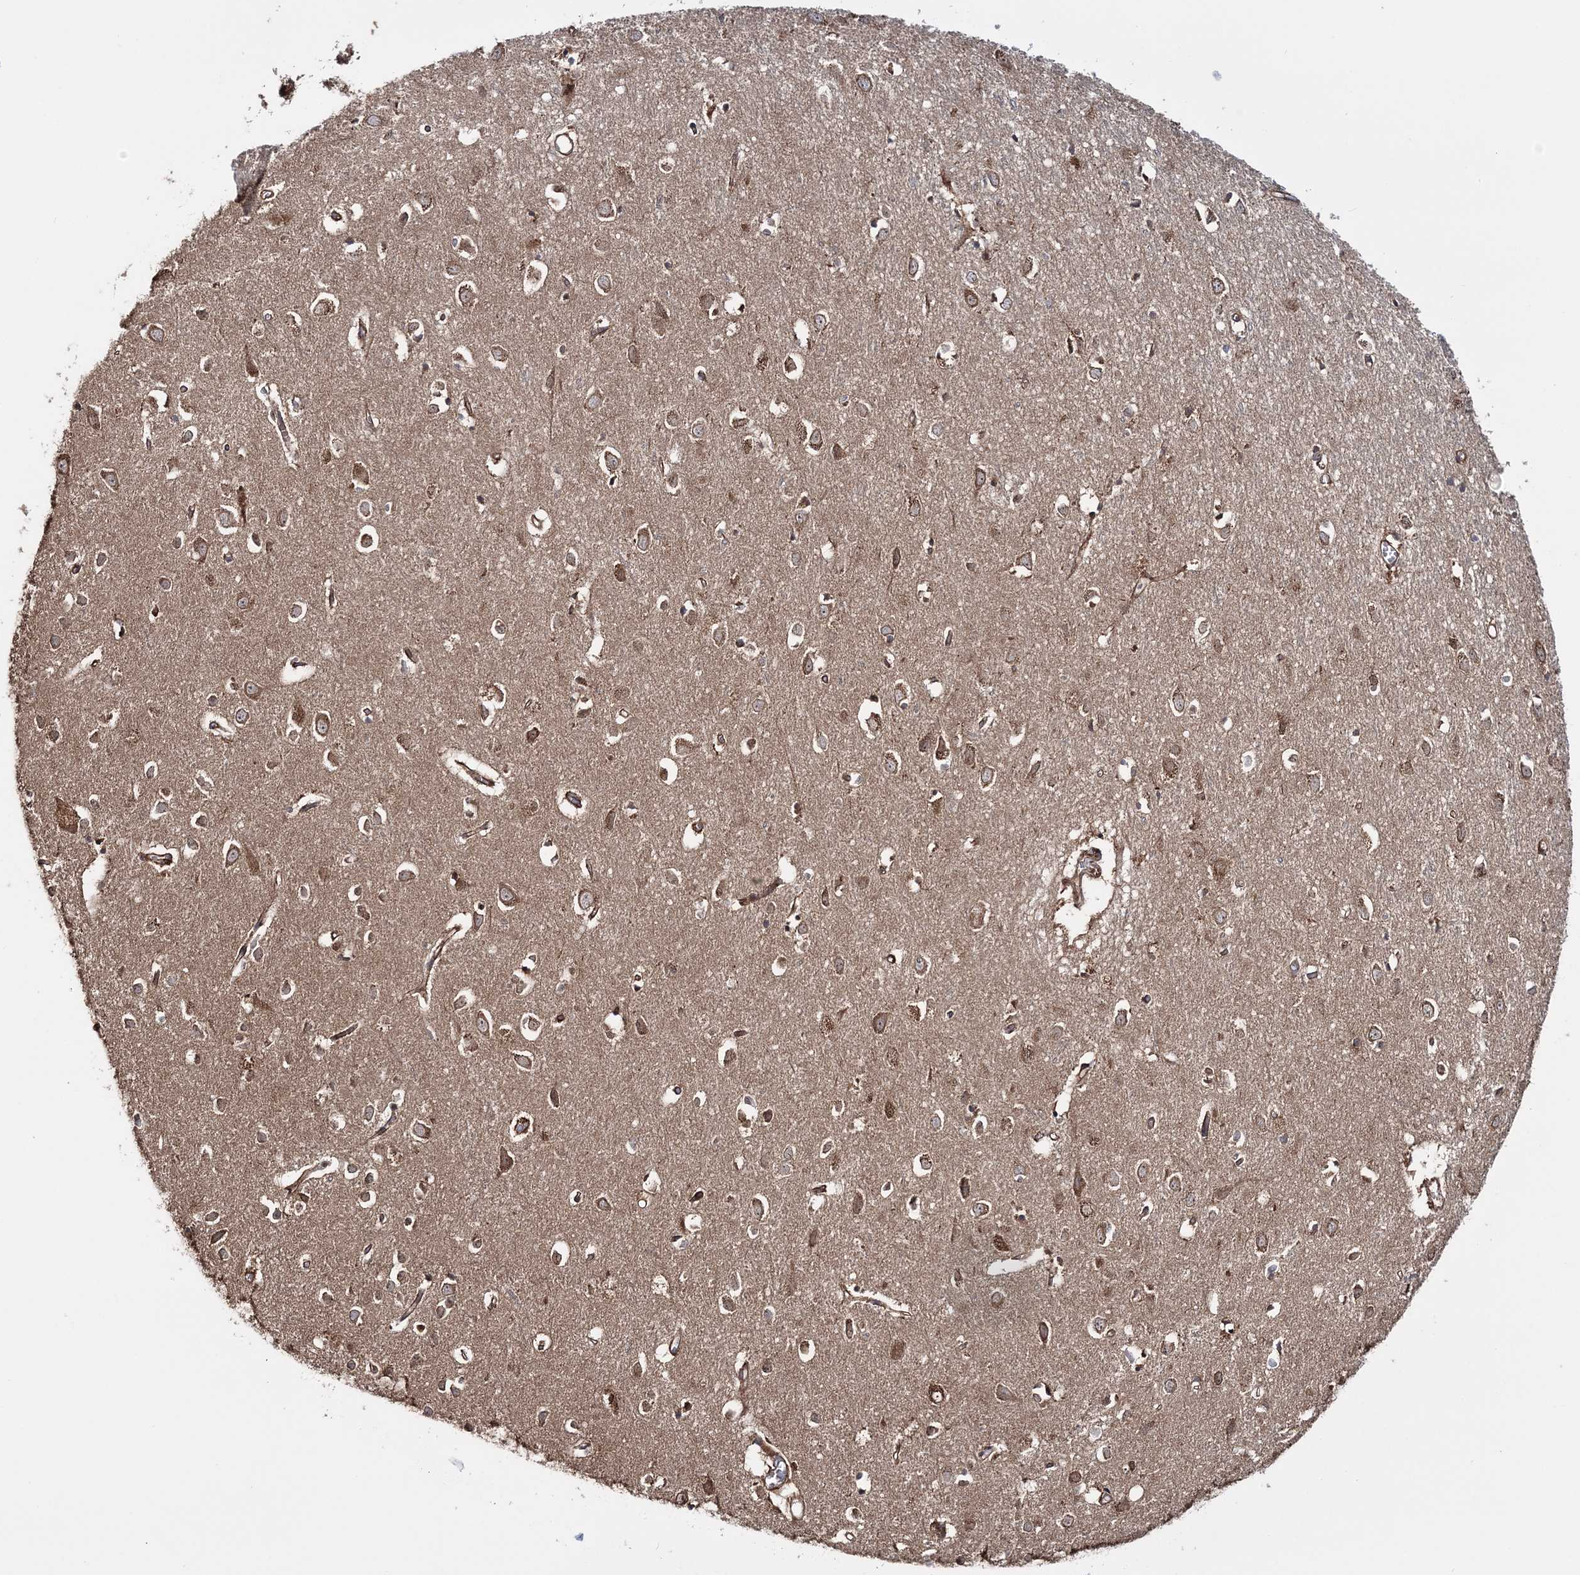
{"staining": {"intensity": "strong", "quantity": ">75%", "location": "cytoplasmic/membranous"}, "tissue": "cerebral cortex", "cell_type": "Endothelial cells", "image_type": "normal", "snomed": [{"axis": "morphology", "description": "Normal tissue, NOS"}, {"axis": "topography", "description": "Cerebral cortex"}], "caption": "Strong cytoplasmic/membranous staining for a protein is appreciated in approximately >75% of endothelial cells of benign cerebral cortex using immunohistochemistry (IHC).", "gene": "MOCS2", "patient": {"sex": "female", "age": 64}}